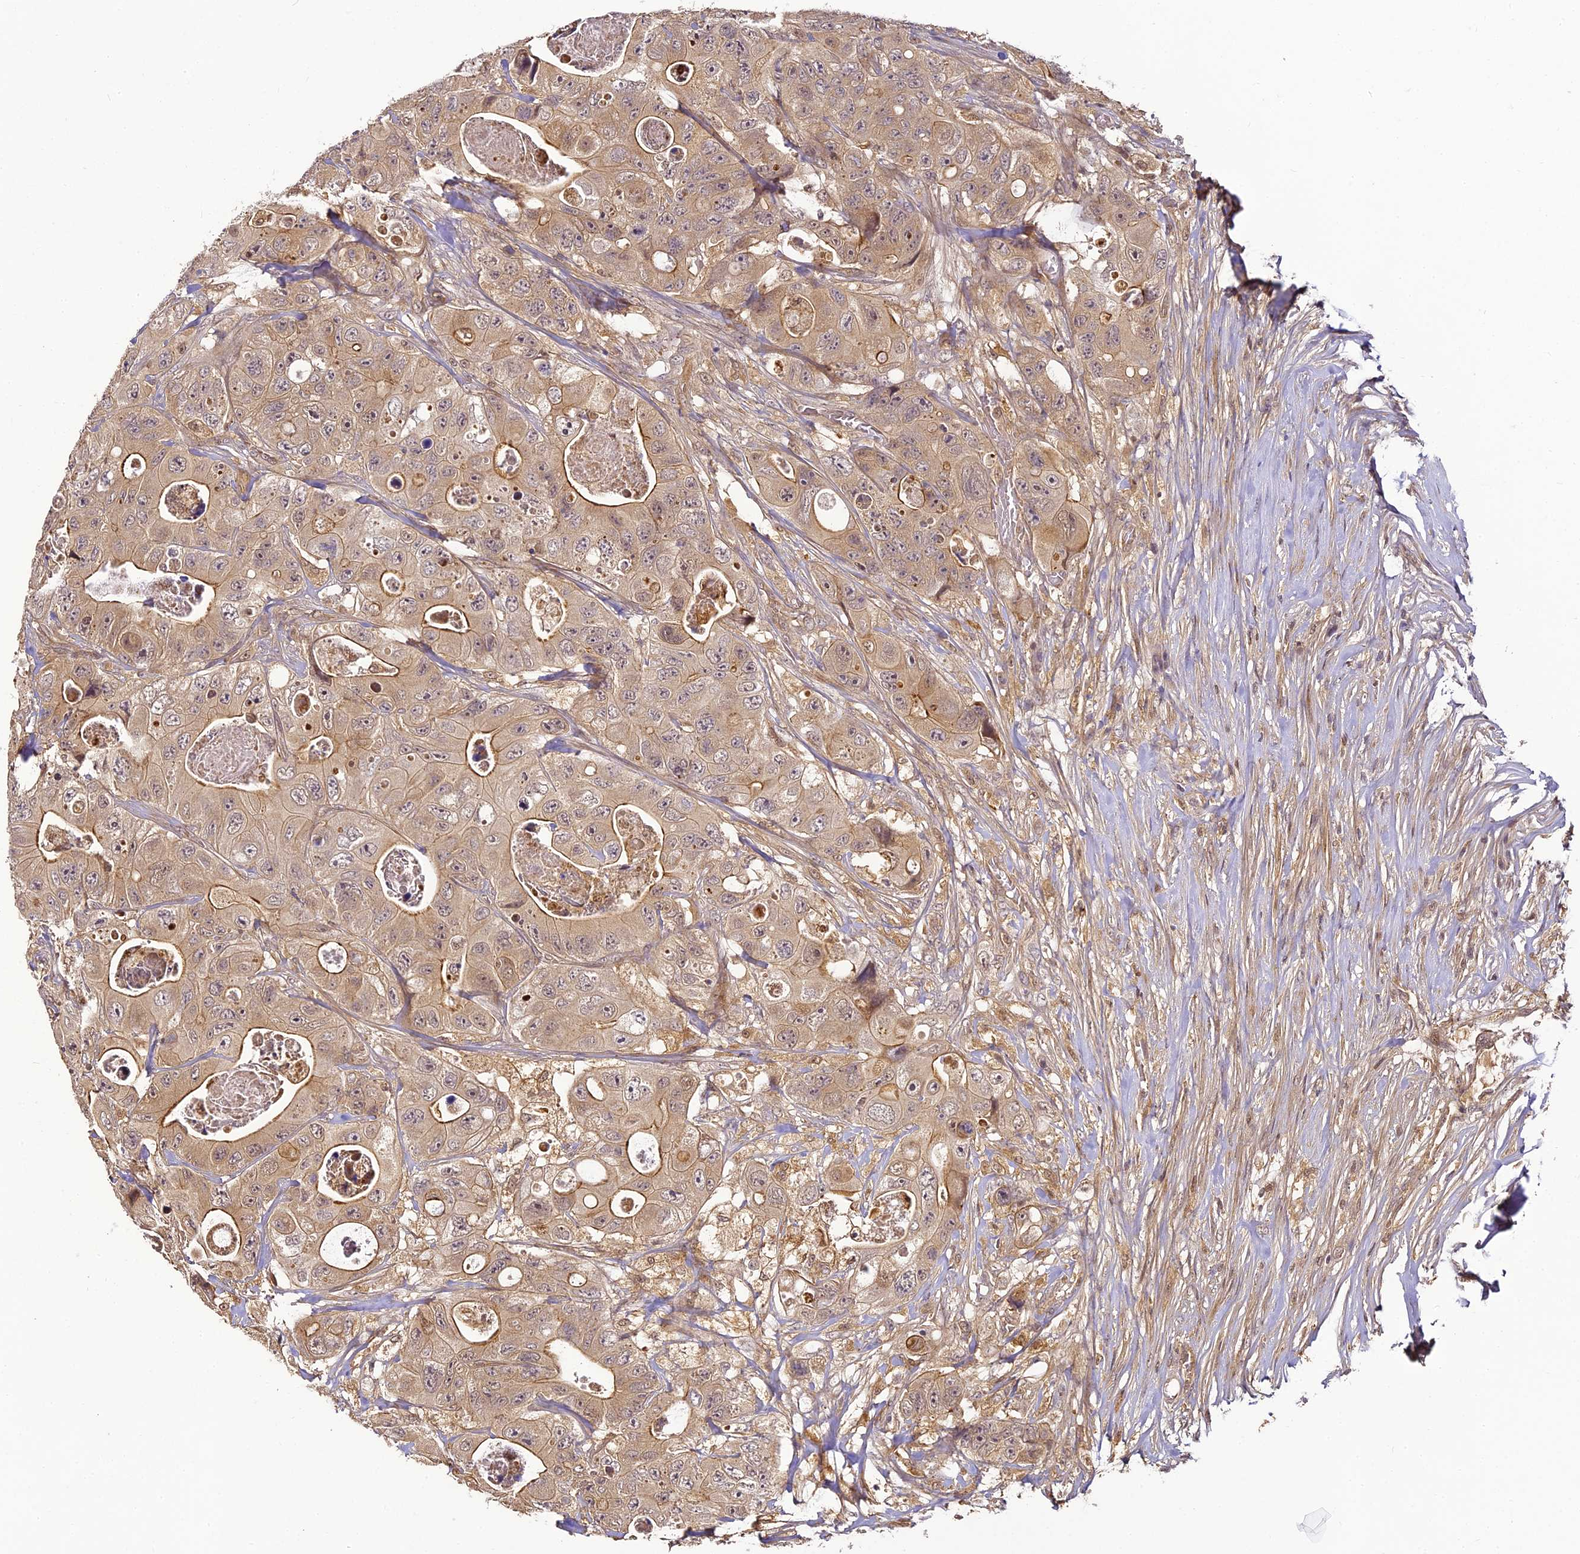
{"staining": {"intensity": "moderate", "quantity": "25%-75%", "location": "cytoplasmic/membranous"}, "tissue": "colorectal cancer", "cell_type": "Tumor cells", "image_type": "cancer", "snomed": [{"axis": "morphology", "description": "Adenocarcinoma, NOS"}, {"axis": "topography", "description": "Colon"}], "caption": "This image demonstrates colorectal cancer stained with immunohistochemistry (IHC) to label a protein in brown. The cytoplasmic/membranous of tumor cells show moderate positivity for the protein. Nuclei are counter-stained blue.", "gene": "BCDIN3D", "patient": {"sex": "female", "age": 46}}